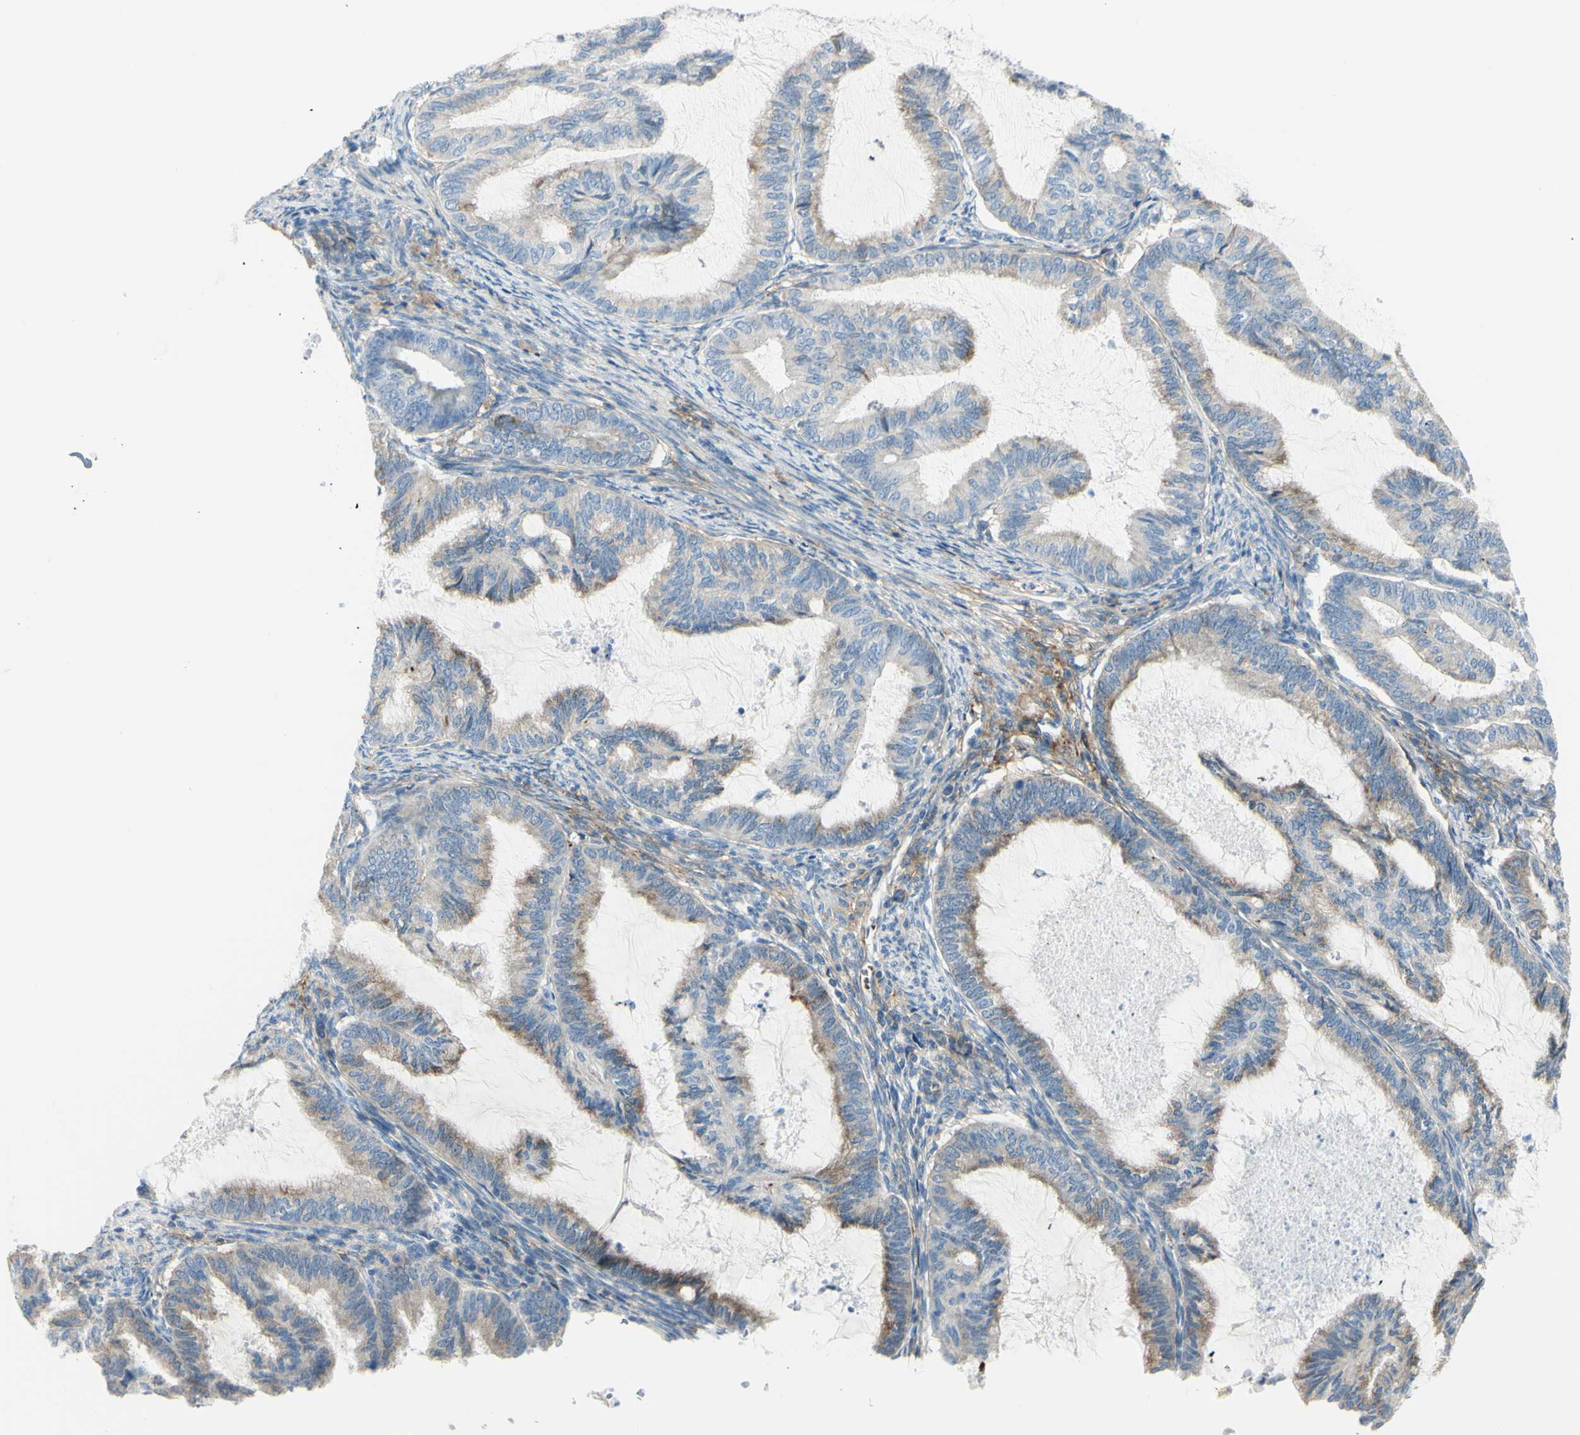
{"staining": {"intensity": "weak", "quantity": ">75%", "location": "cytoplasmic/membranous"}, "tissue": "cervical cancer", "cell_type": "Tumor cells", "image_type": "cancer", "snomed": [{"axis": "morphology", "description": "Normal tissue, NOS"}, {"axis": "morphology", "description": "Adenocarcinoma, NOS"}, {"axis": "topography", "description": "Cervix"}, {"axis": "topography", "description": "Endometrium"}], "caption": "Protein analysis of cervical cancer tissue reveals weak cytoplasmic/membranous staining in approximately >75% of tumor cells.", "gene": "NCBP2L", "patient": {"sex": "female", "age": 86}}